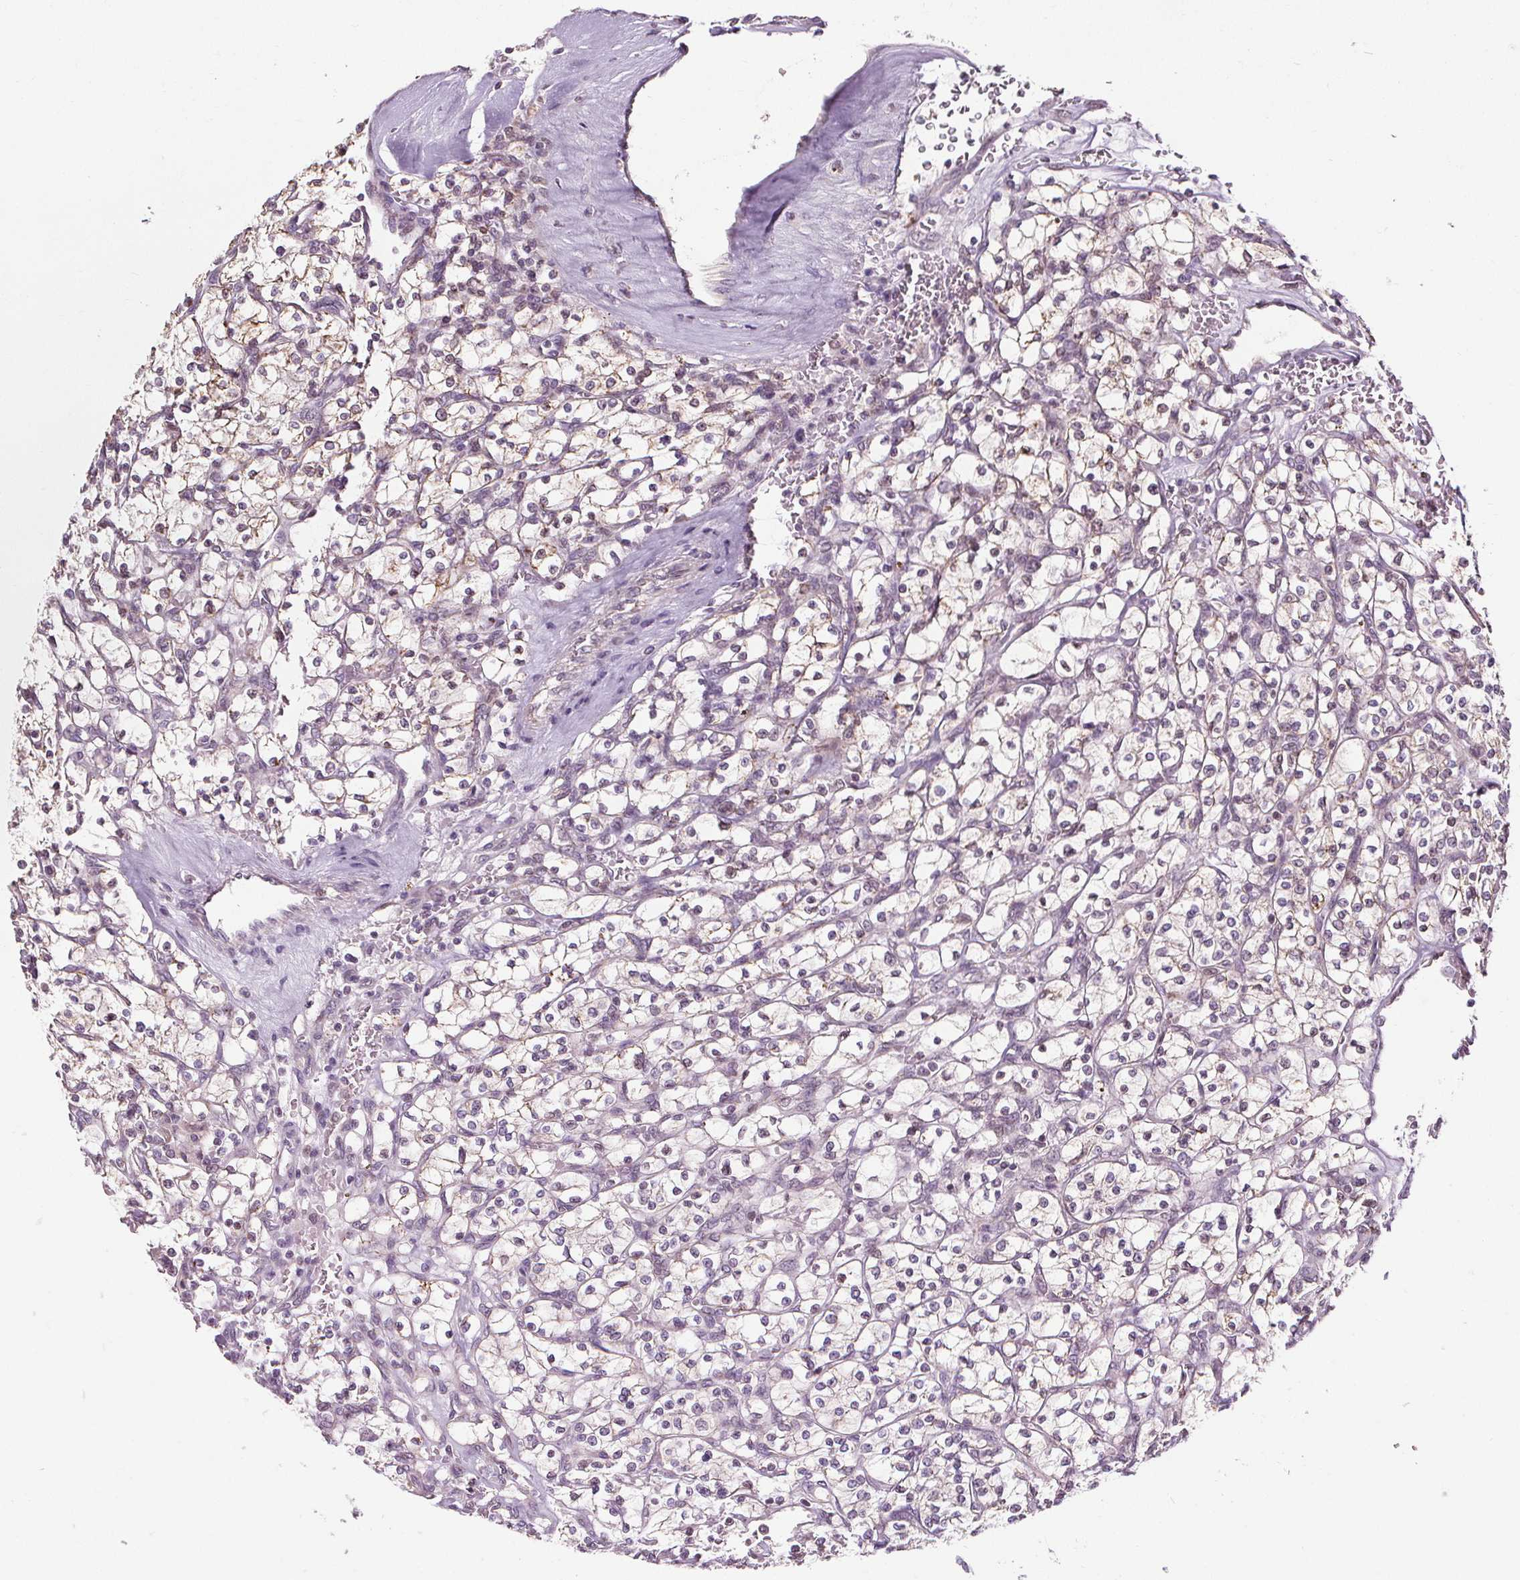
{"staining": {"intensity": "moderate", "quantity": "<25%", "location": "cytoplasmic/membranous"}, "tissue": "renal cancer", "cell_type": "Tumor cells", "image_type": "cancer", "snomed": [{"axis": "morphology", "description": "Adenocarcinoma, NOS"}, {"axis": "topography", "description": "Kidney"}], "caption": "The image displays a brown stain indicating the presence of a protein in the cytoplasmic/membranous of tumor cells in renal adenocarcinoma. (DAB (3,3'-diaminobenzidine) IHC with brightfield microscopy, high magnification).", "gene": "LFNG", "patient": {"sex": "female", "age": 64}}